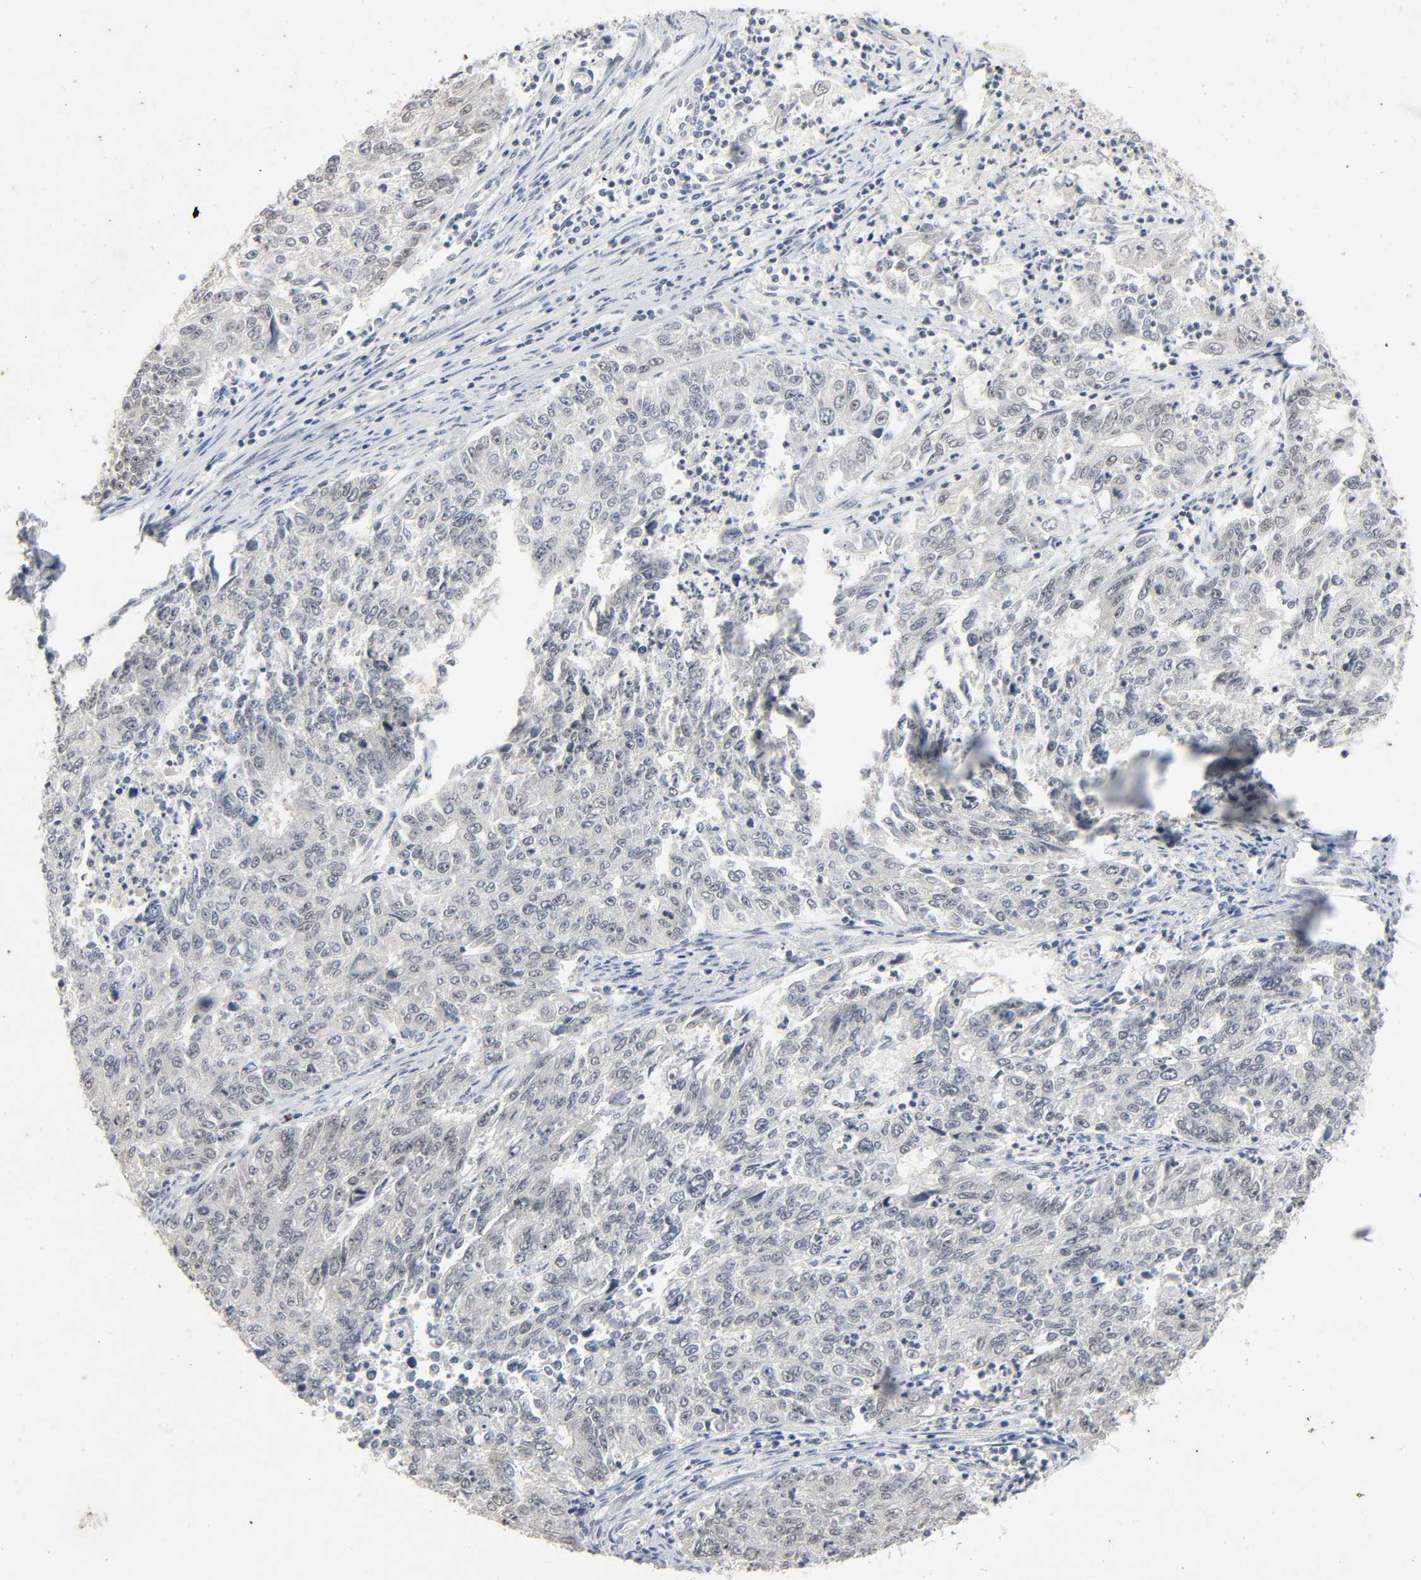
{"staining": {"intensity": "weak", "quantity": "<25%", "location": "nuclear"}, "tissue": "endometrial cancer", "cell_type": "Tumor cells", "image_type": "cancer", "snomed": [{"axis": "morphology", "description": "Adenocarcinoma, NOS"}, {"axis": "topography", "description": "Endometrium"}], "caption": "Image shows no significant protein expression in tumor cells of endometrial cancer (adenocarcinoma).", "gene": "MAPKAPK5", "patient": {"sex": "female", "age": 42}}